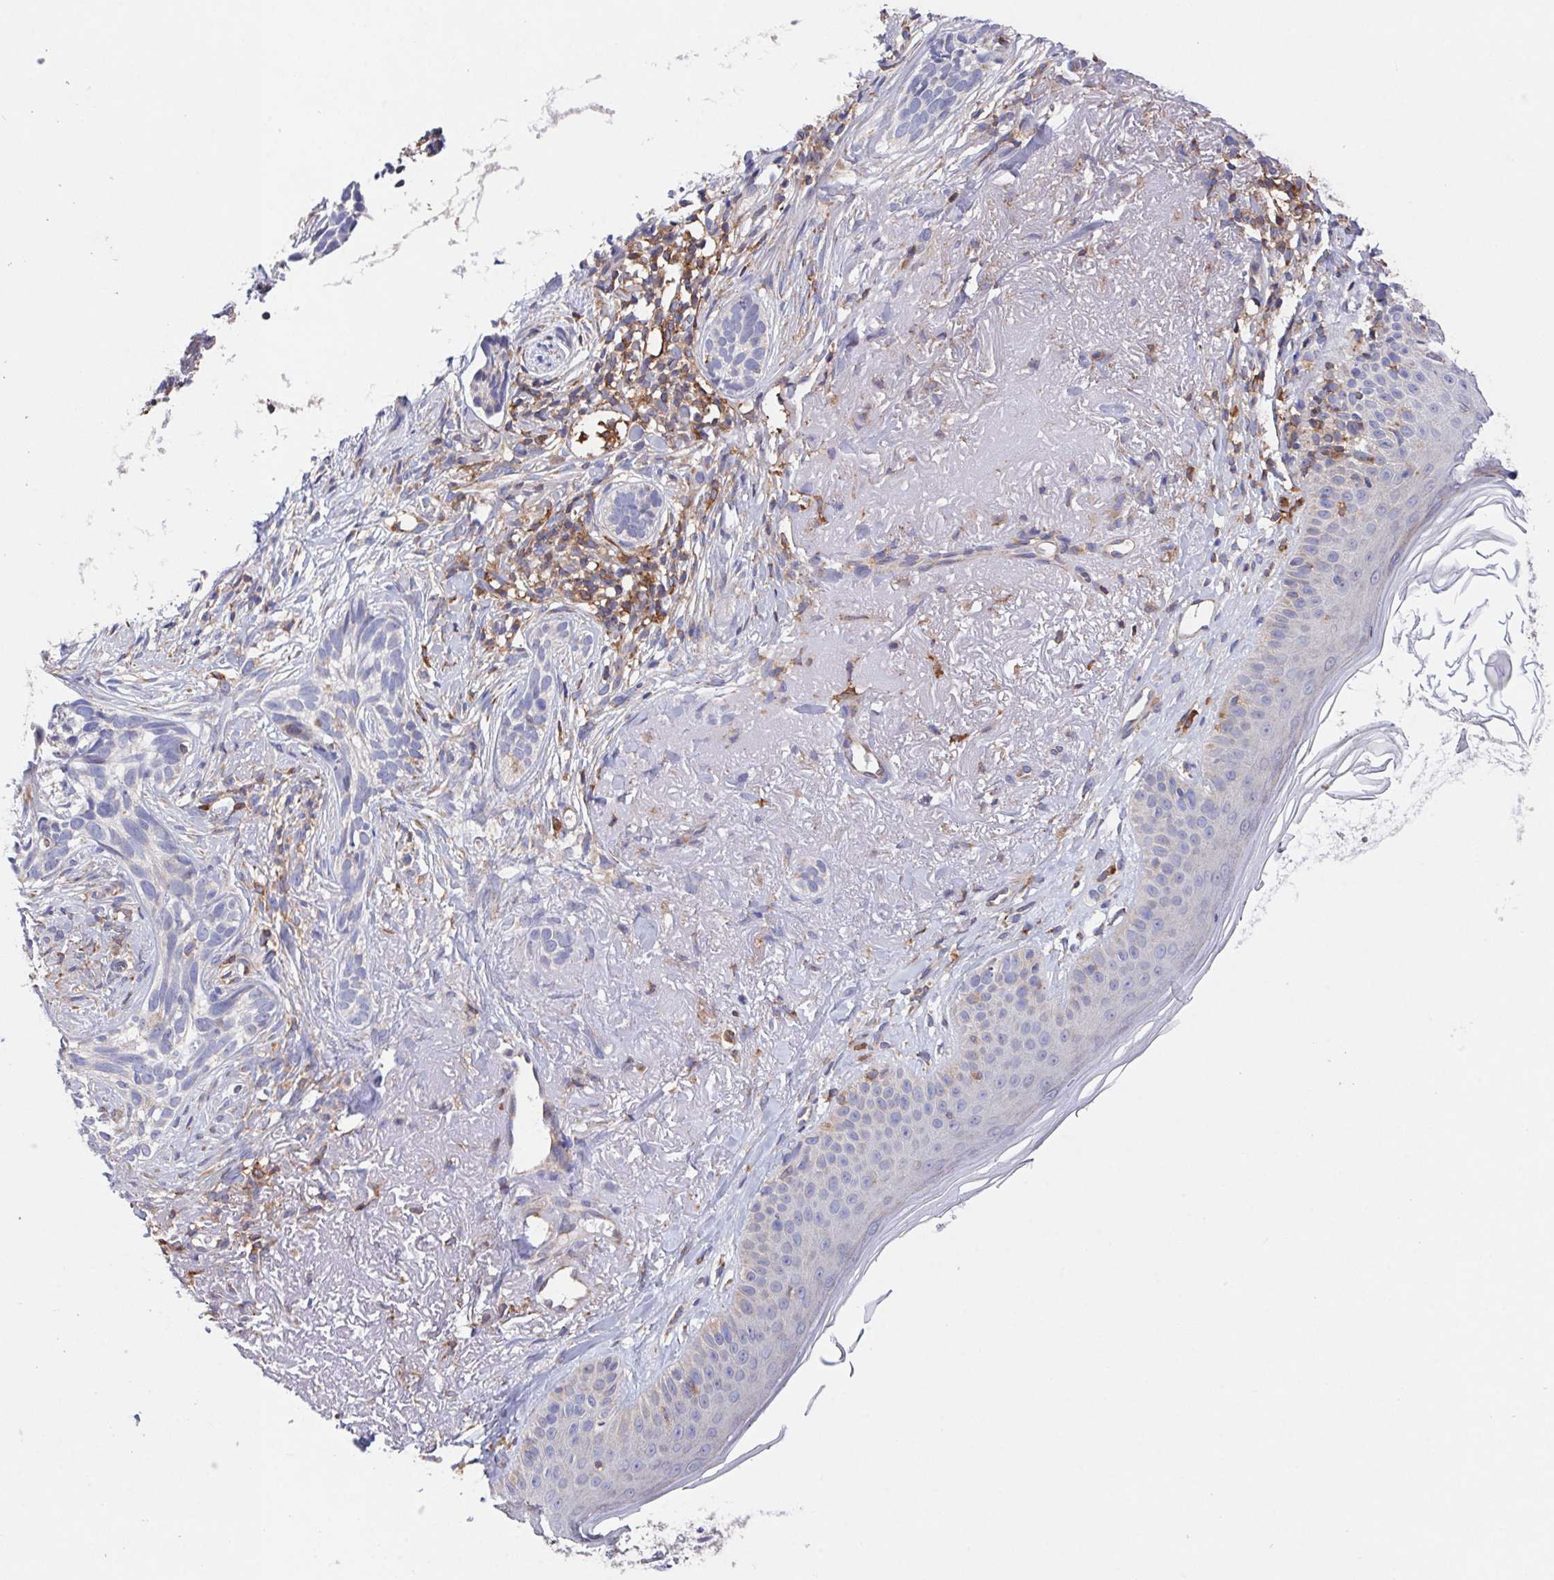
{"staining": {"intensity": "negative", "quantity": "none", "location": "none"}, "tissue": "skin cancer", "cell_type": "Tumor cells", "image_type": "cancer", "snomed": [{"axis": "morphology", "description": "Basal cell carcinoma"}, {"axis": "morphology", "description": "BCC, high aggressive"}, {"axis": "topography", "description": "Skin"}], "caption": "This is a photomicrograph of IHC staining of bcc,  high aggressive (skin), which shows no positivity in tumor cells.", "gene": "FAM241A", "patient": {"sex": "female", "age": 86}}